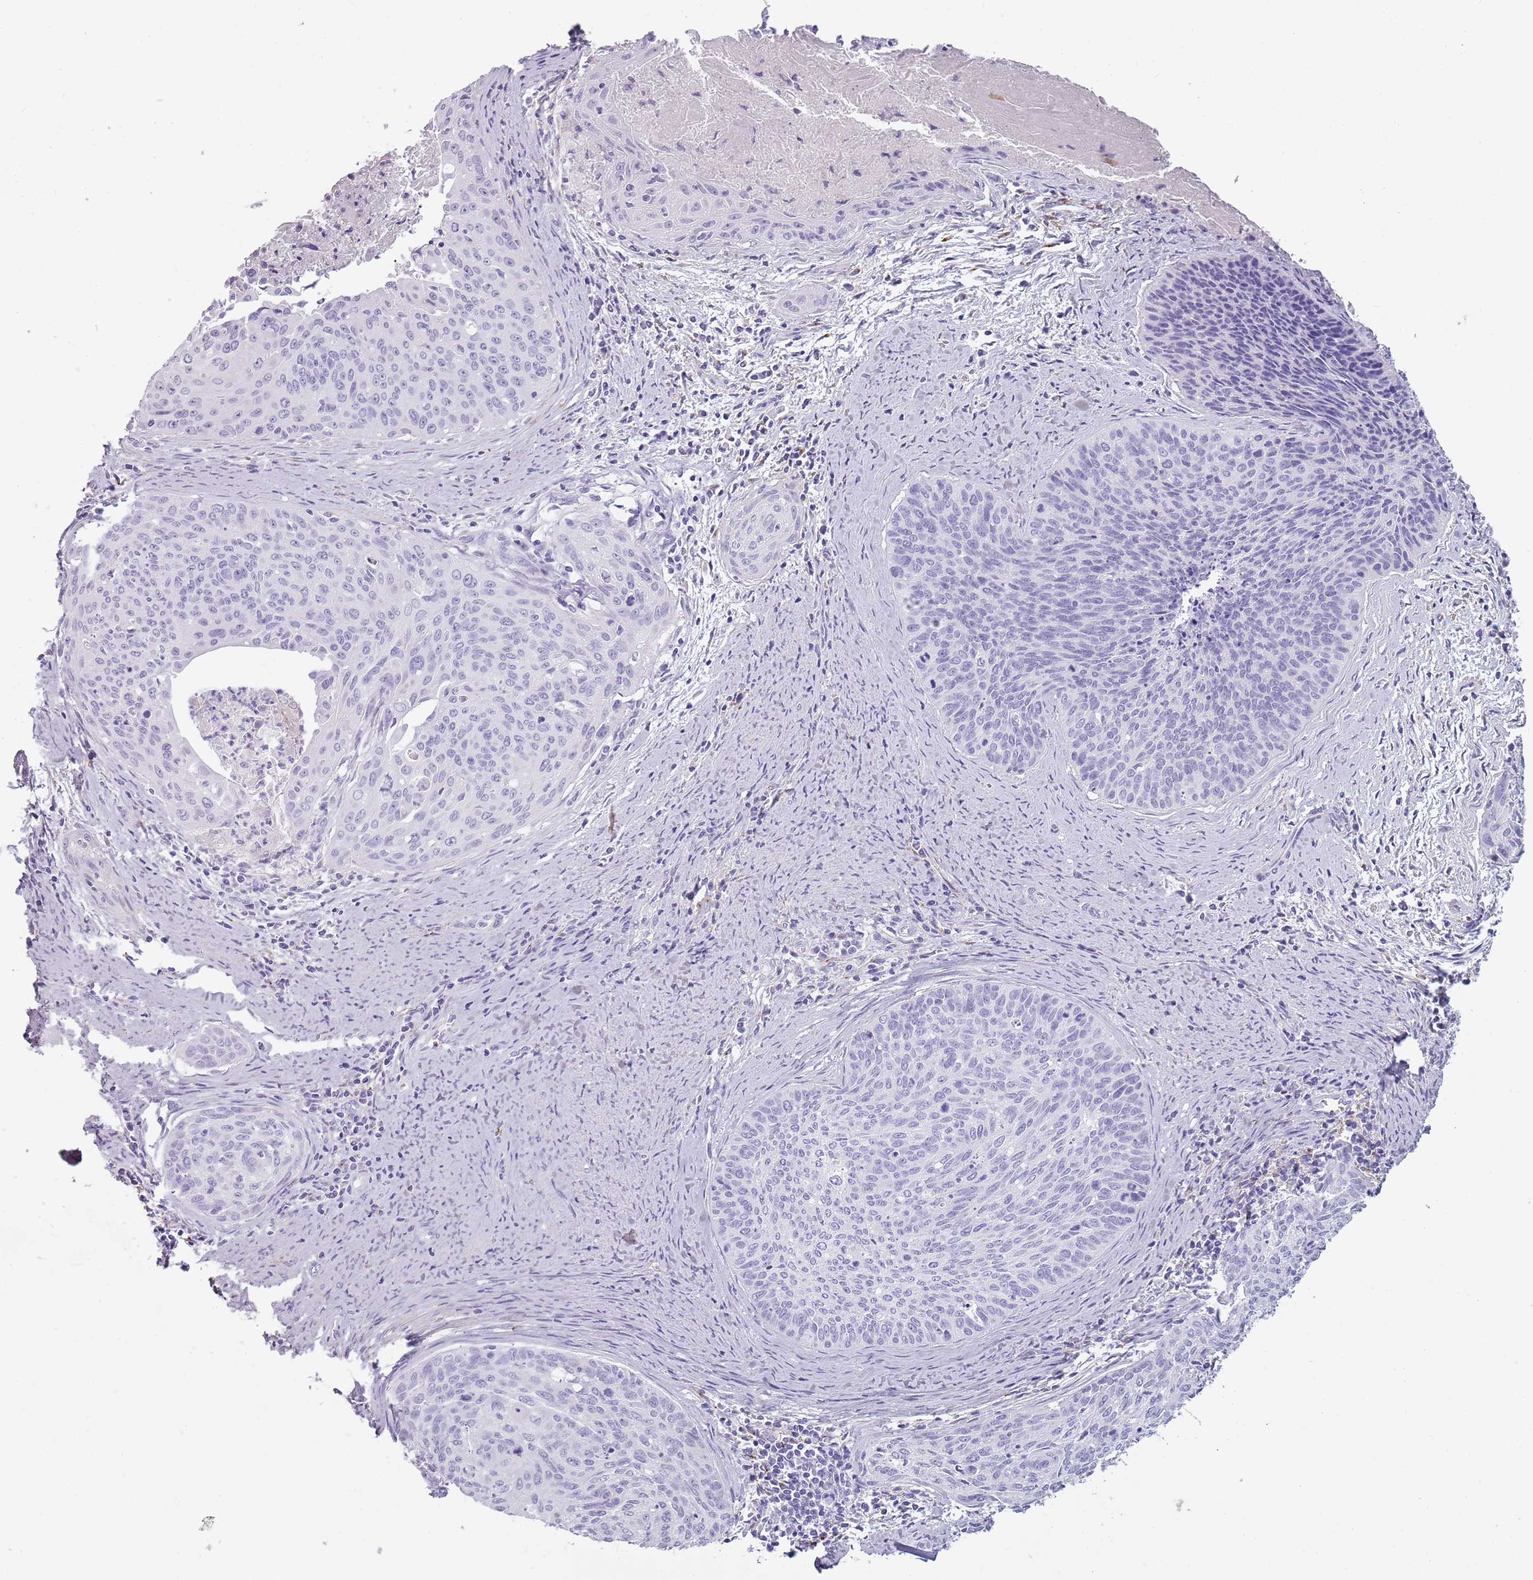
{"staining": {"intensity": "negative", "quantity": "none", "location": "none"}, "tissue": "cervical cancer", "cell_type": "Tumor cells", "image_type": "cancer", "snomed": [{"axis": "morphology", "description": "Squamous cell carcinoma, NOS"}, {"axis": "topography", "description": "Cervix"}], "caption": "Tumor cells are negative for brown protein staining in cervical cancer (squamous cell carcinoma).", "gene": "COLEC12", "patient": {"sex": "female", "age": 55}}